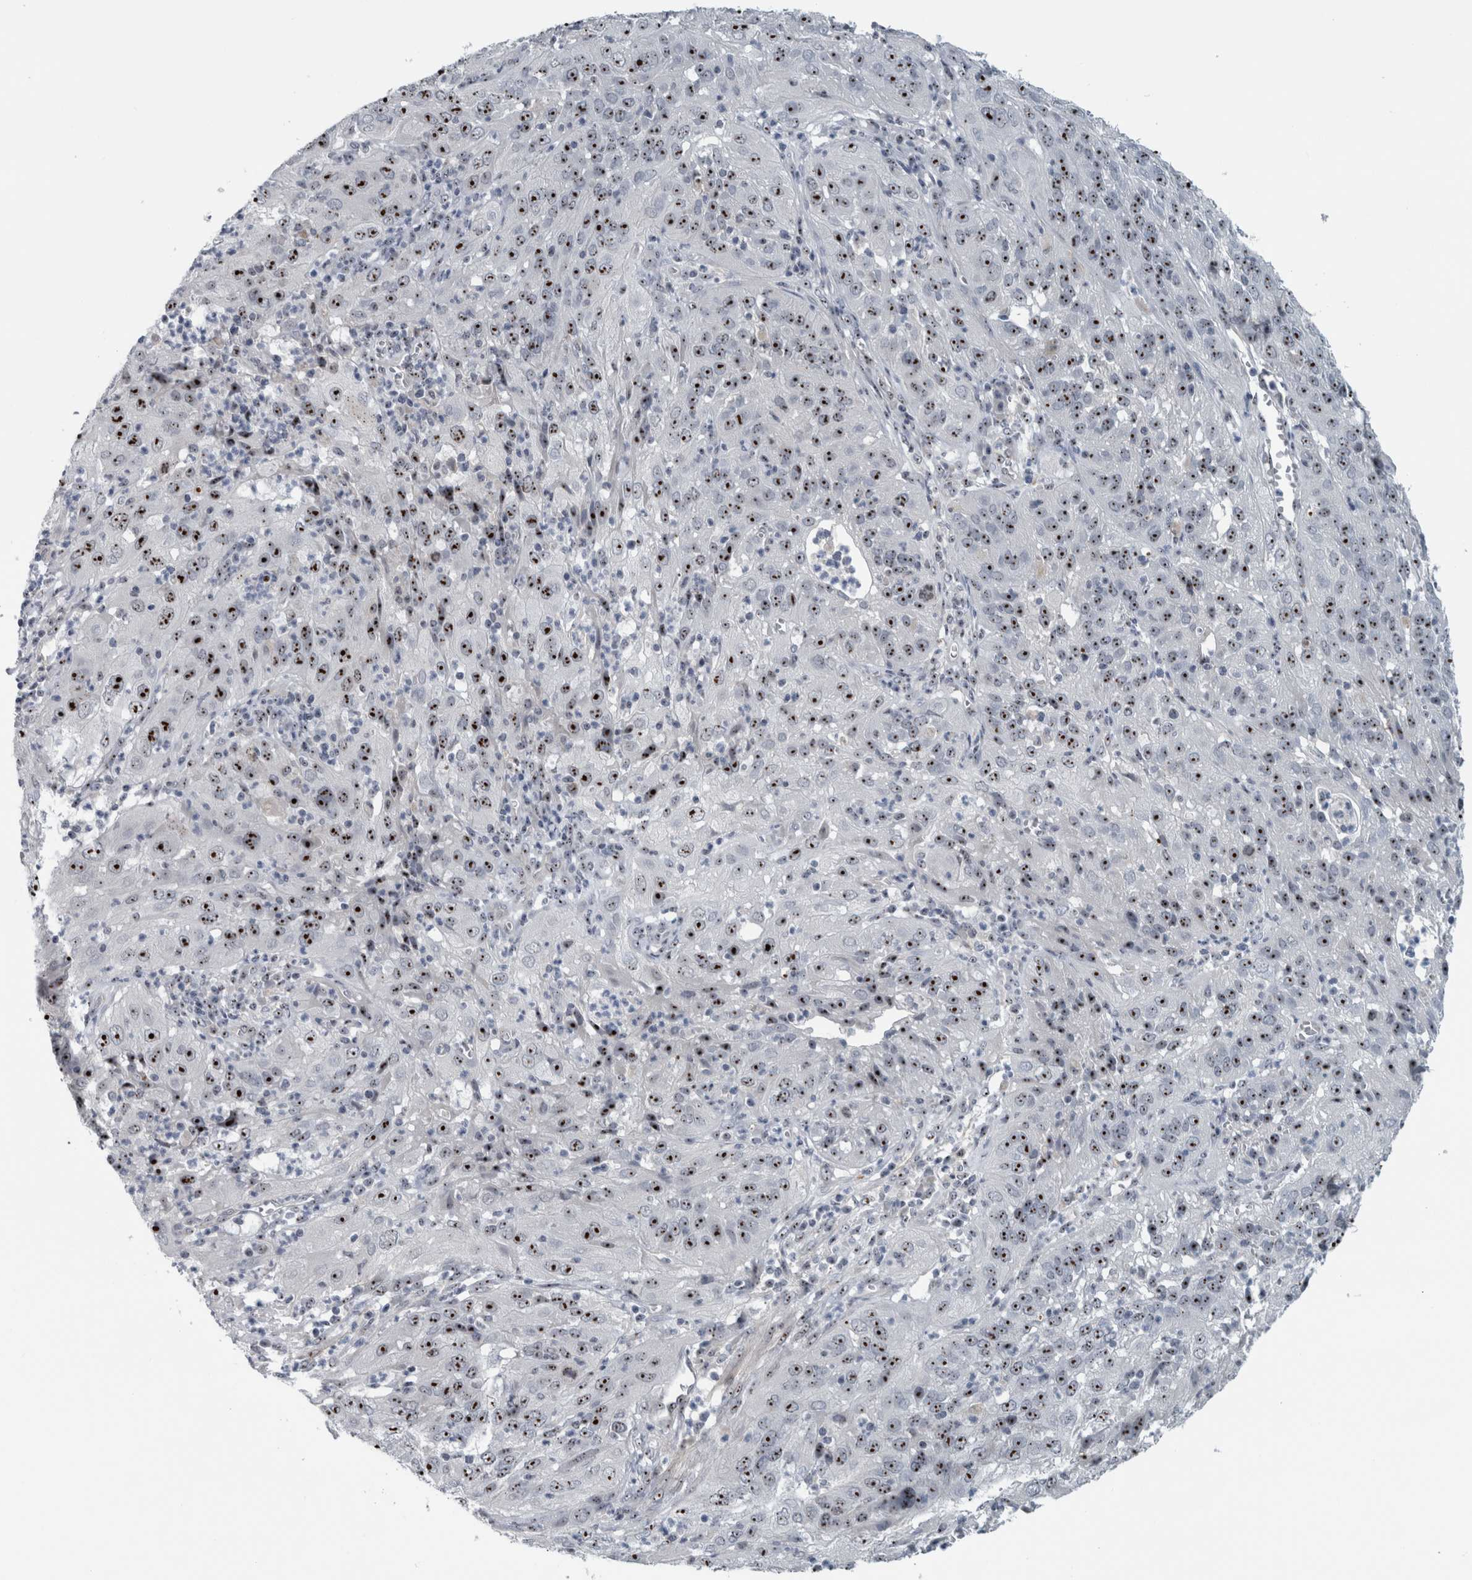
{"staining": {"intensity": "strong", "quantity": ">75%", "location": "nuclear"}, "tissue": "cervical cancer", "cell_type": "Tumor cells", "image_type": "cancer", "snomed": [{"axis": "morphology", "description": "Squamous cell carcinoma, NOS"}, {"axis": "topography", "description": "Cervix"}], "caption": "Strong nuclear protein staining is seen in approximately >75% of tumor cells in squamous cell carcinoma (cervical).", "gene": "UTP6", "patient": {"sex": "female", "age": 32}}